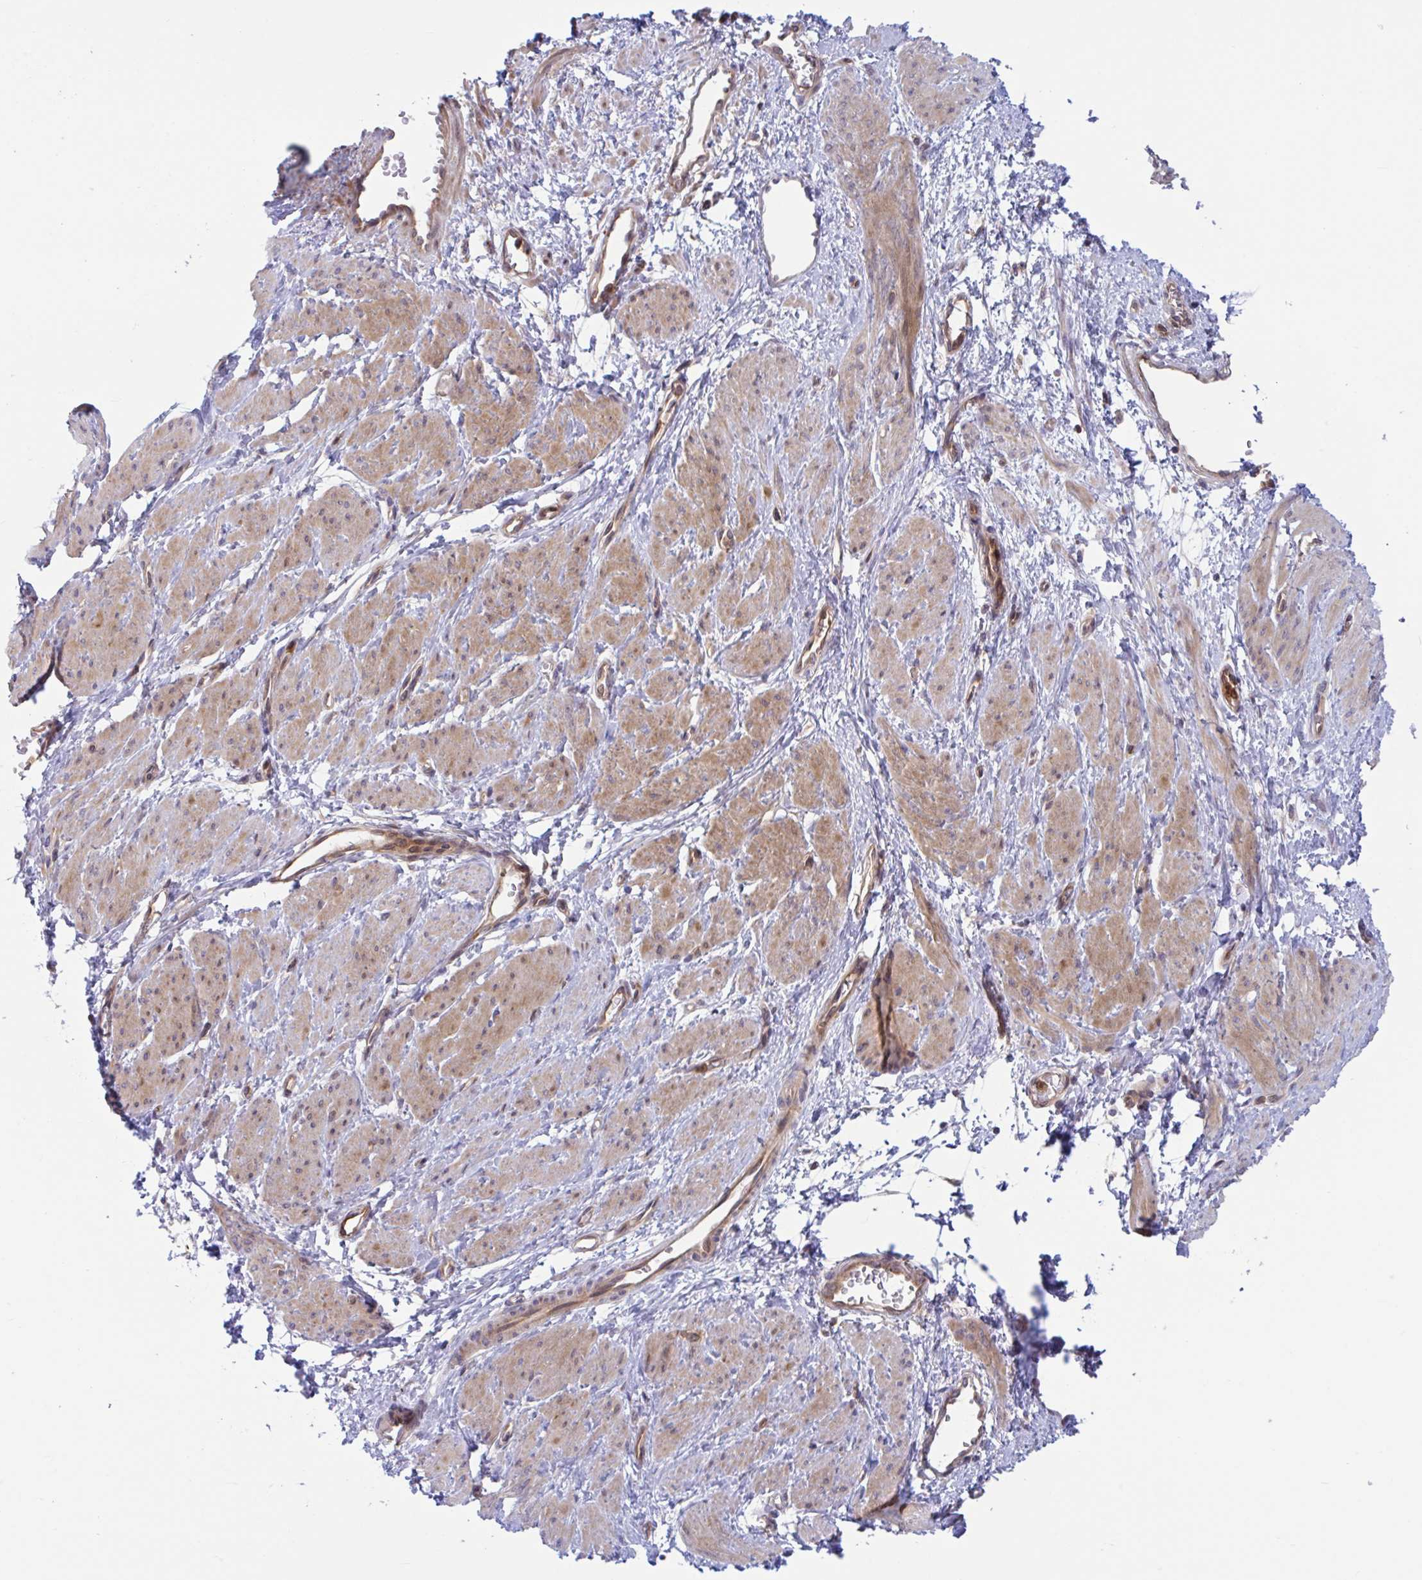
{"staining": {"intensity": "moderate", "quantity": "25%-75%", "location": "cytoplasmic/membranous,nuclear"}, "tissue": "smooth muscle", "cell_type": "Smooth muscle cells", "image_type": "normal", "snomed": [{"axis": "morphology", "description": "Normal tissue, NOS"}, {"axis": "topography", "description": "Smooth muscle"}, {"axis": "topography", "description": "Uterus"}], "caption": "DAB (3,3'-diaminobenzidine) immunohistochemical staining of normal smooth muscle displays moderate cytoplasmic/membranous,nuclear protein positivity in approximately 25%-75% of smooth muscle cells. The staining was performed using DAB (3,3'-diaminobenzidine) to visualize the protein expression in brown, while the nuclei were stained in blue with hematoxylin (Magnification: 20x).", "gene": "LMNTD2", "patient": {"sex": "female", "age": 39}}